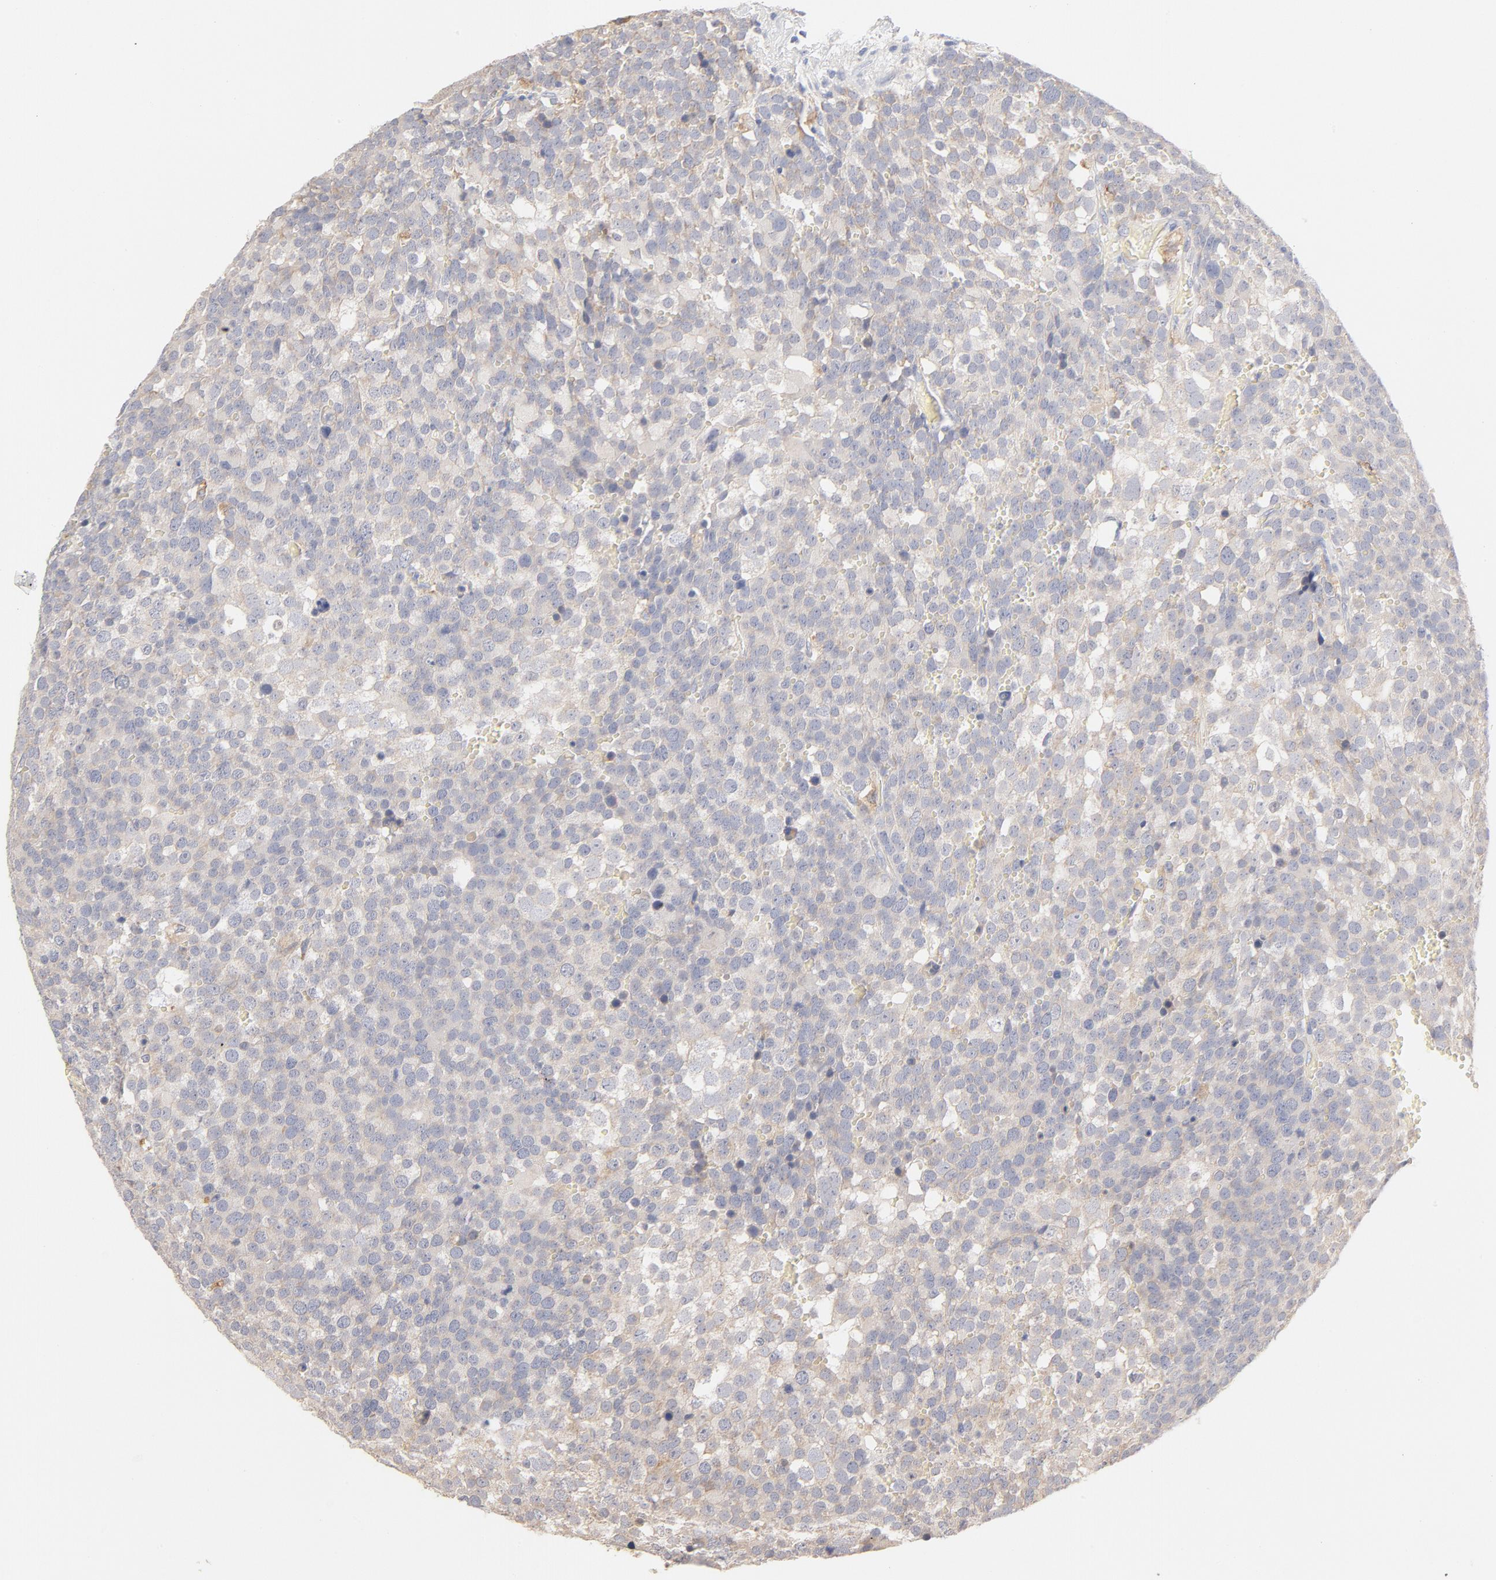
{"staining": {"intensity": "negative", "quantity": "none", "location": "none"}, "tissue": "testis cancer", "cell_type": "Tumor cells", "image_type": "cancer", "snomed": [{"axis": "morphology", "description": "Seminoma, NOS"}, {"axis": "topography", "description": "Testis"}], "caption": "IHC image of neoplastic tissue: human testis cancer (seminoma) stained with DAB shows no significant protein expression in tumor cells.", "gene": "MTERF2", "patient": {"sex": "male", "age": 71}}